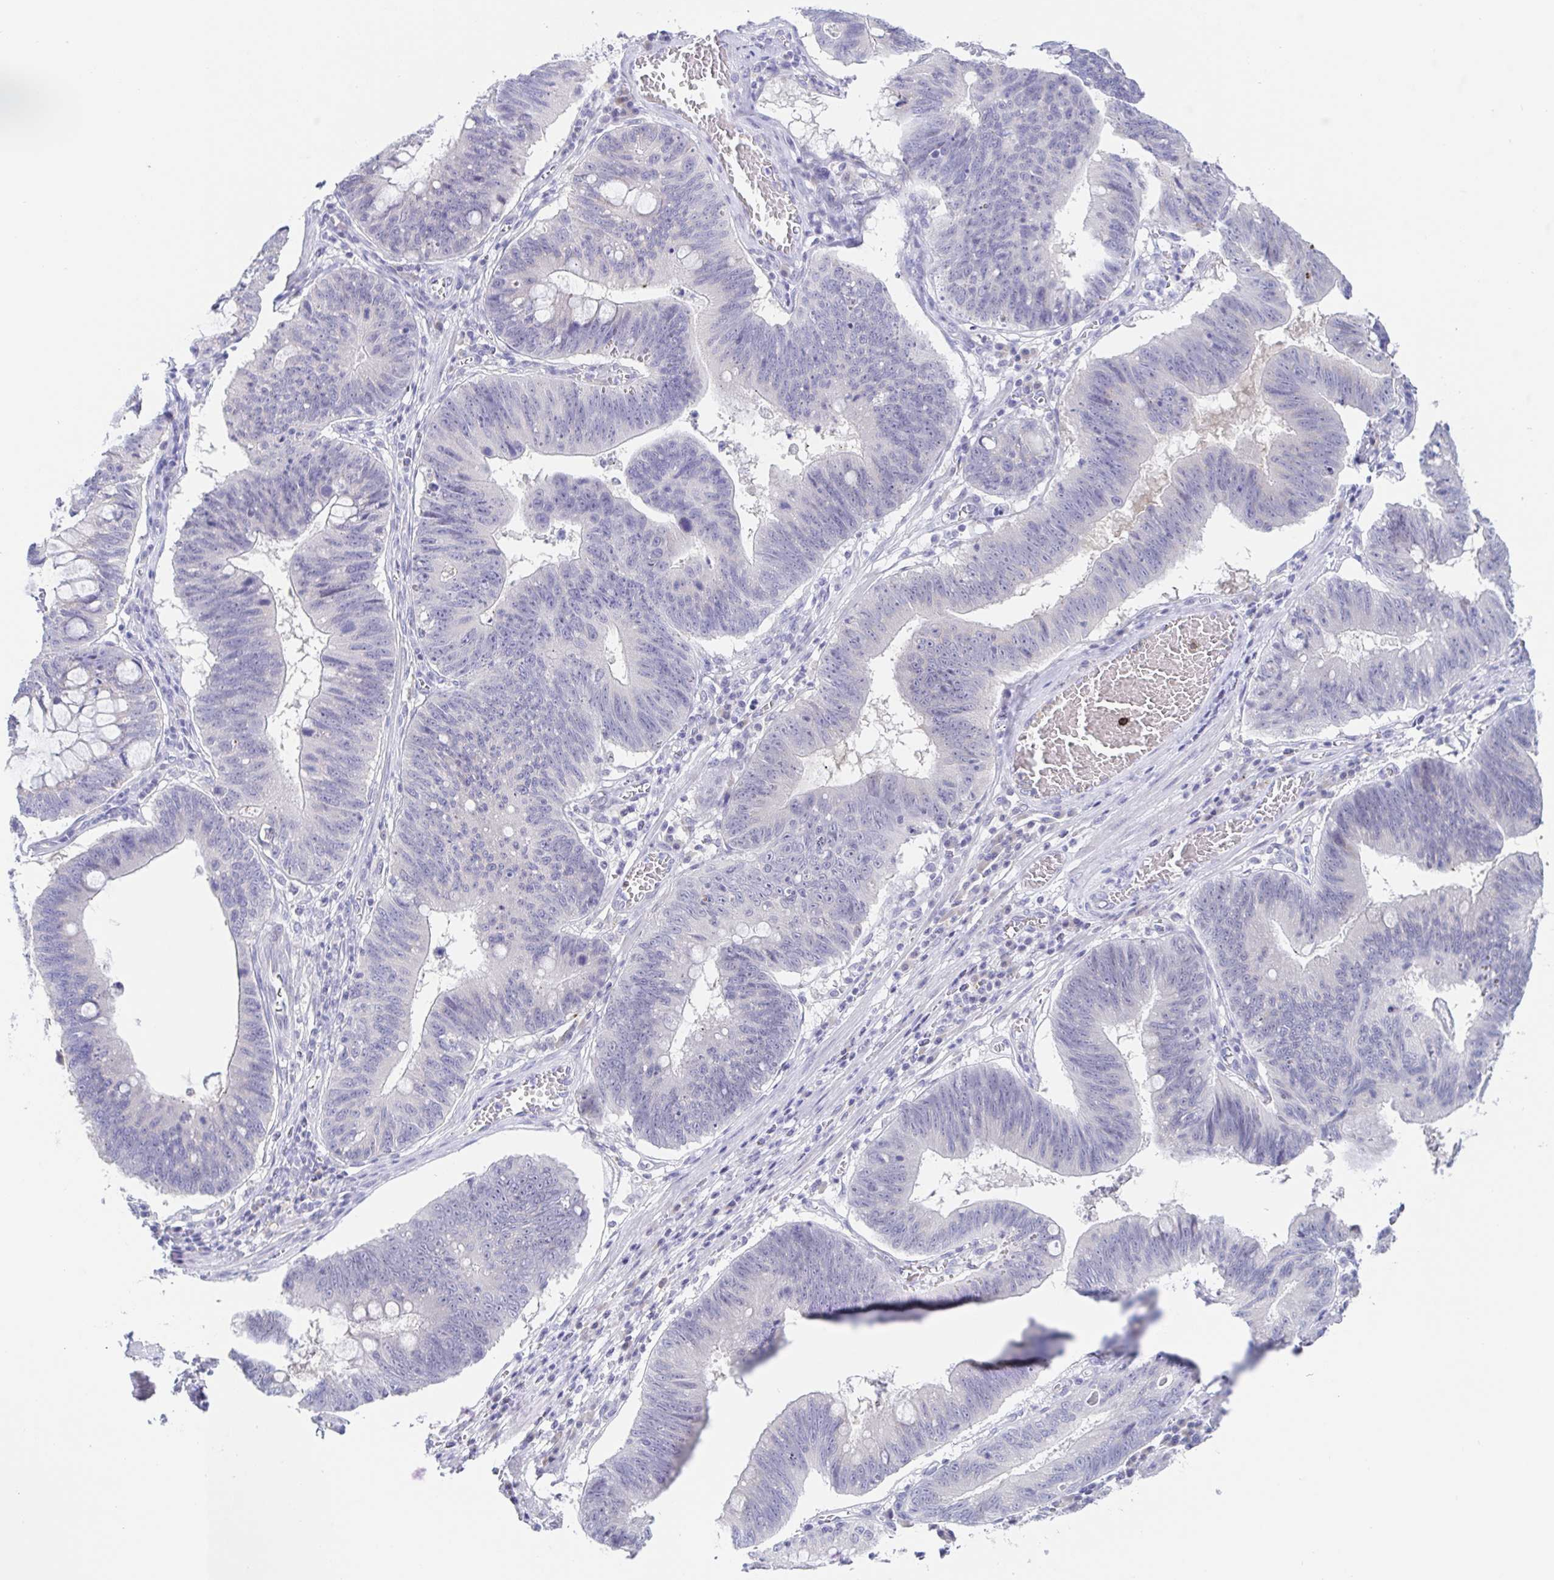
{"staining": {"intensity": "negative", "quantity": "none", "location": "none"}, "tissue": "stomach cancer", "cell_type": "Tumor cells", "image_type": "cancer", "snomed": [{"axis": "morphology", "description": "Adenocarcinoma, NOS"}, {"axis": "topography", "description": "Stomach"}], "caption": "High magnification brightfield microscopy of stomach adenocarcinoma stained with DAB (3,3'-diaminobenzidine) (brown) and counterstained with hematoxylin (blue): tumor cells show no significant expression.", "gene": "SIAH3", "patient": {"sex": "male", "age": 59}}